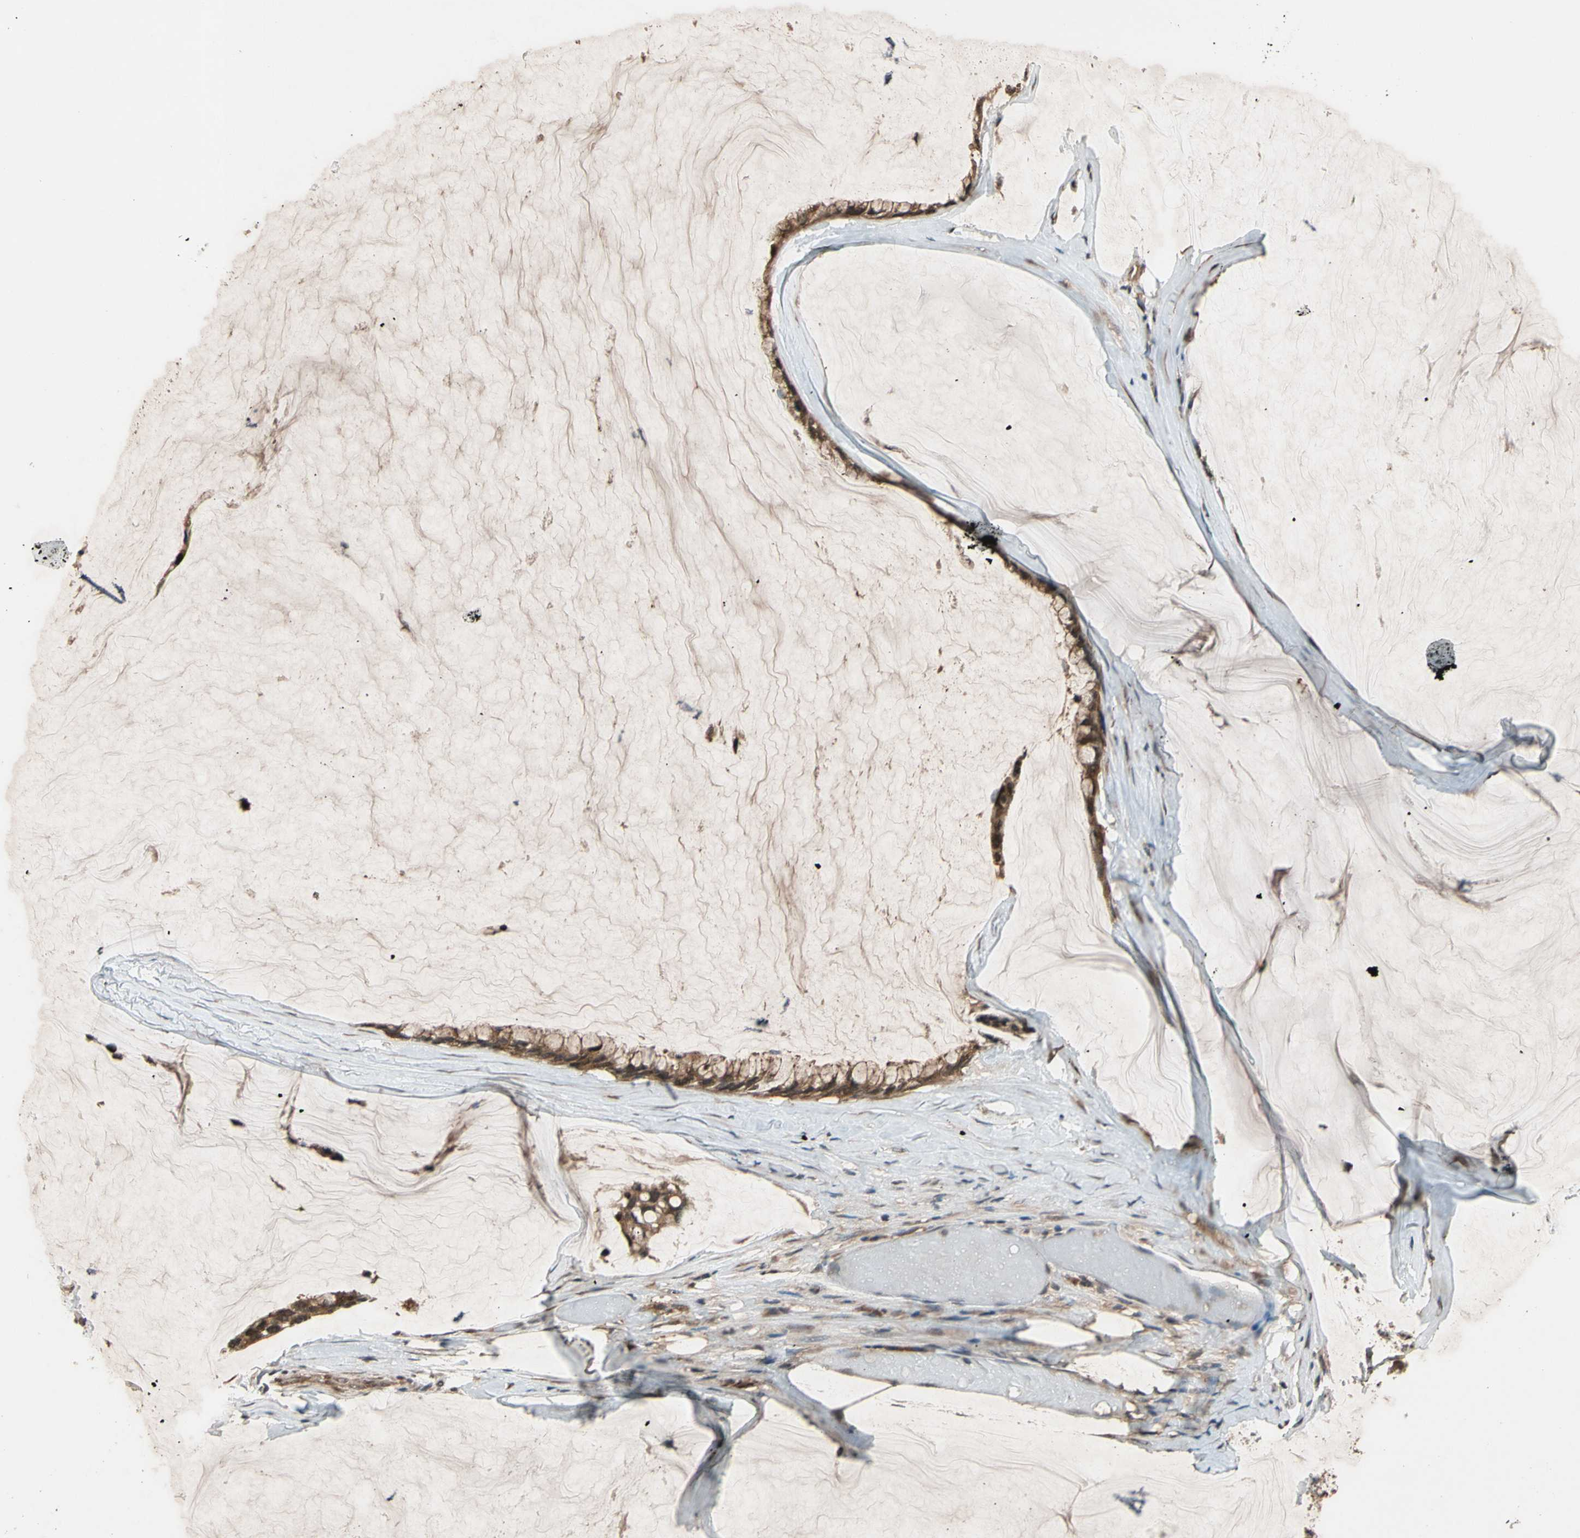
{"staining": {"intensity": "strong", "quantity": ">75%", "location": "cytoplasmic/membranous"}, "tissue": "ovarian cancer", "cell_type": "Tumor cells", "image_type": "cancer", "snomed": [{"axis": "morphology", "description": "Cystadenocarcinoma, mucinous, NOS"}, {"axis": "topography", "description": "Ovary"}], "caption": "IHC (DAB) staining of human ovarian mucinous cystadenocarcinoma displays strong cytoplasmic/membranous protein staining in about >75% of tumor cells.", "gene": "TMEM230", "patient": {"sex": "female", "age": 39}}